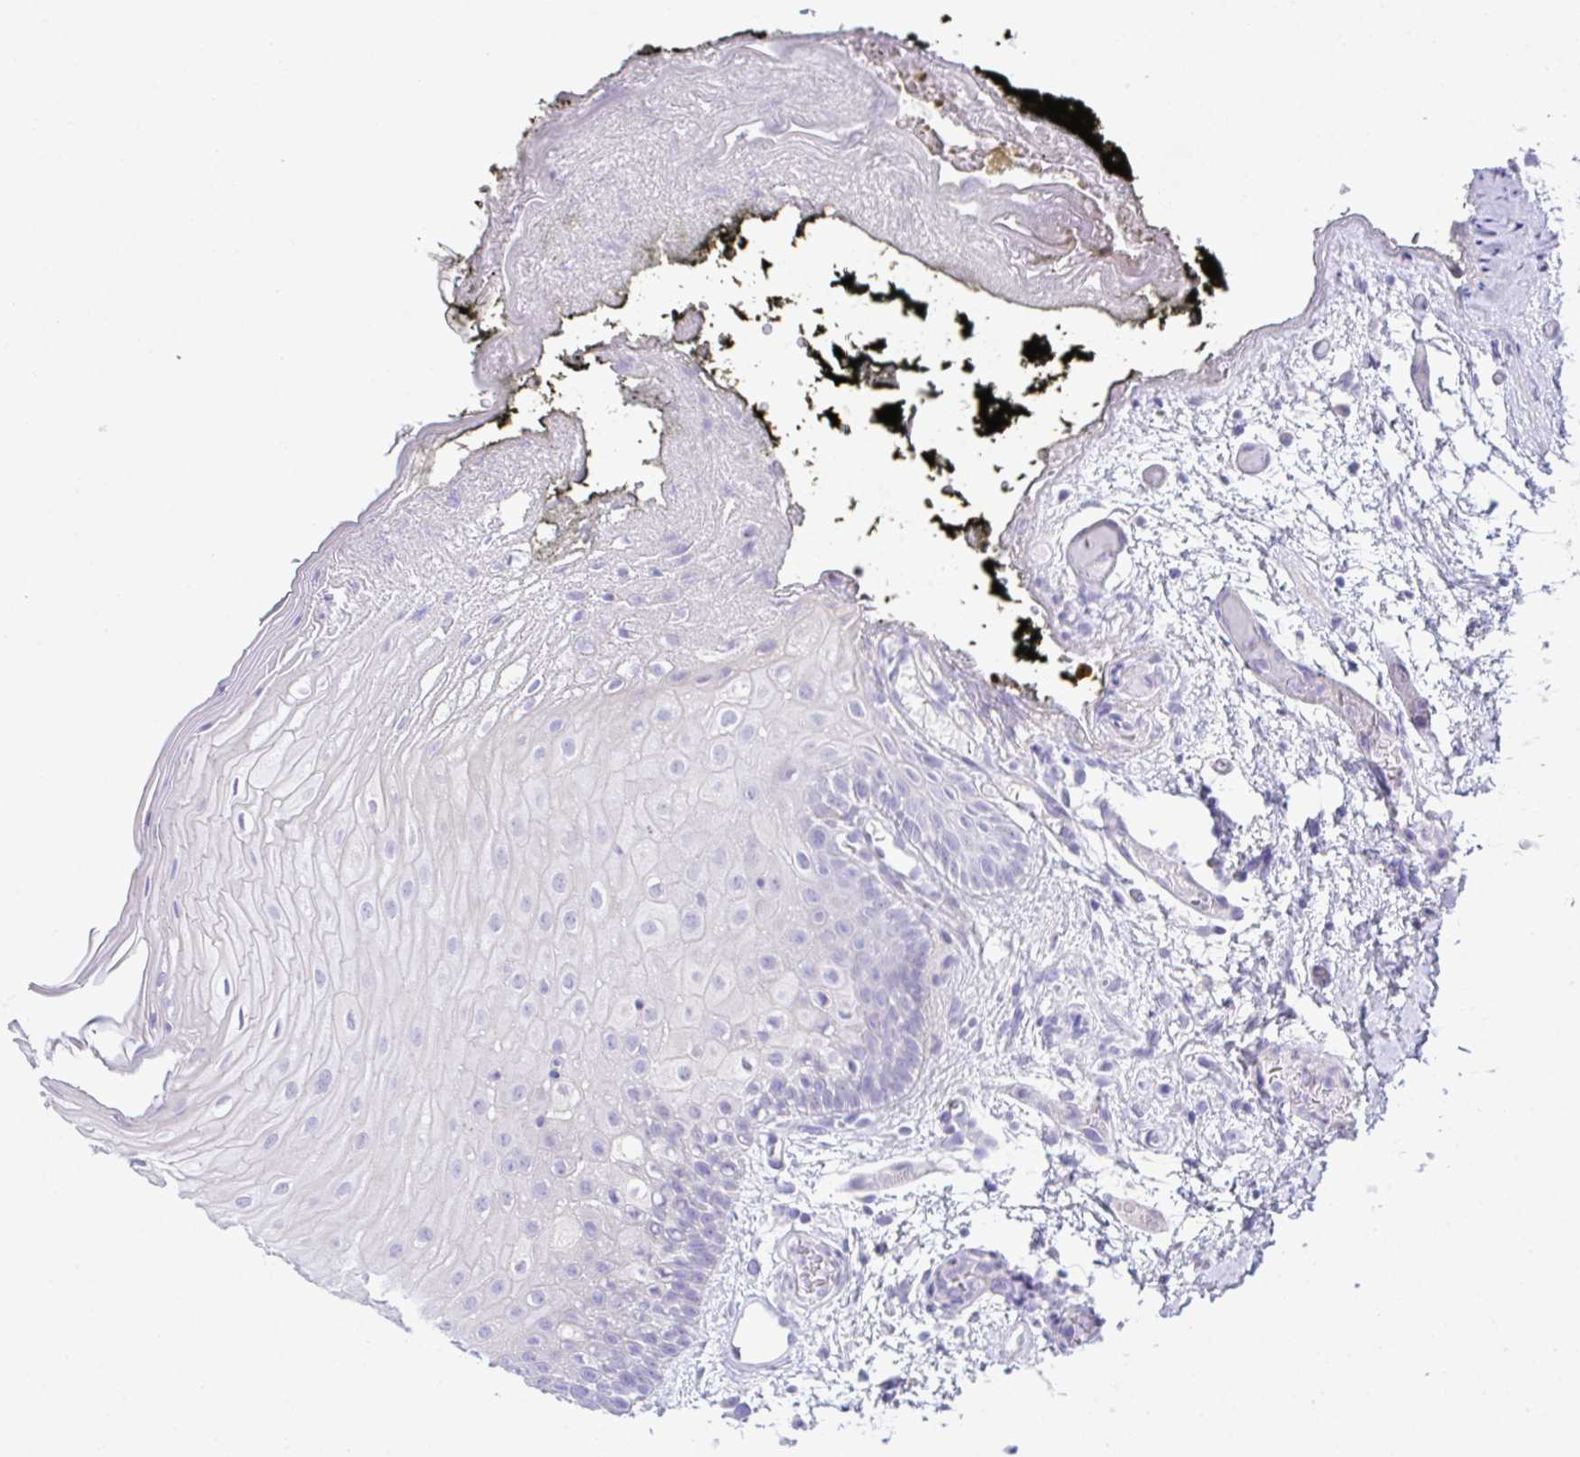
{"staining": {"intensity": "negative", "quantity": "none", "location": "none"}, "tissue": "oral mucosa", "cell_type": "Squamous epithelial cells", "image_type": "normal", "snomed": [{"axis": "morphology", "description": "Normal tissue, NOS"}, {"axis": "morphology", "description": "Squamous cell carcinoma, NOS"}, {"axis": "topography", "description": "Oral tissue"}, {"axis": "topography", "description": "Tounge, NOS"}, {"axis": "topography", "description": "Head-Neck"}], "caption": "Protein analysis of benign oral mucosa demonstrates no significant staining in squamous epithelial cells. The staining was performed using DAB (3,3'-diaminobenzidine) to visualize the protein expression in brown, while the nuclei were stained in blue with hematoxylin (Magnification: 20x).", "gene": "SLC16A6", "patient": {"sex": "male", "age": 76}}